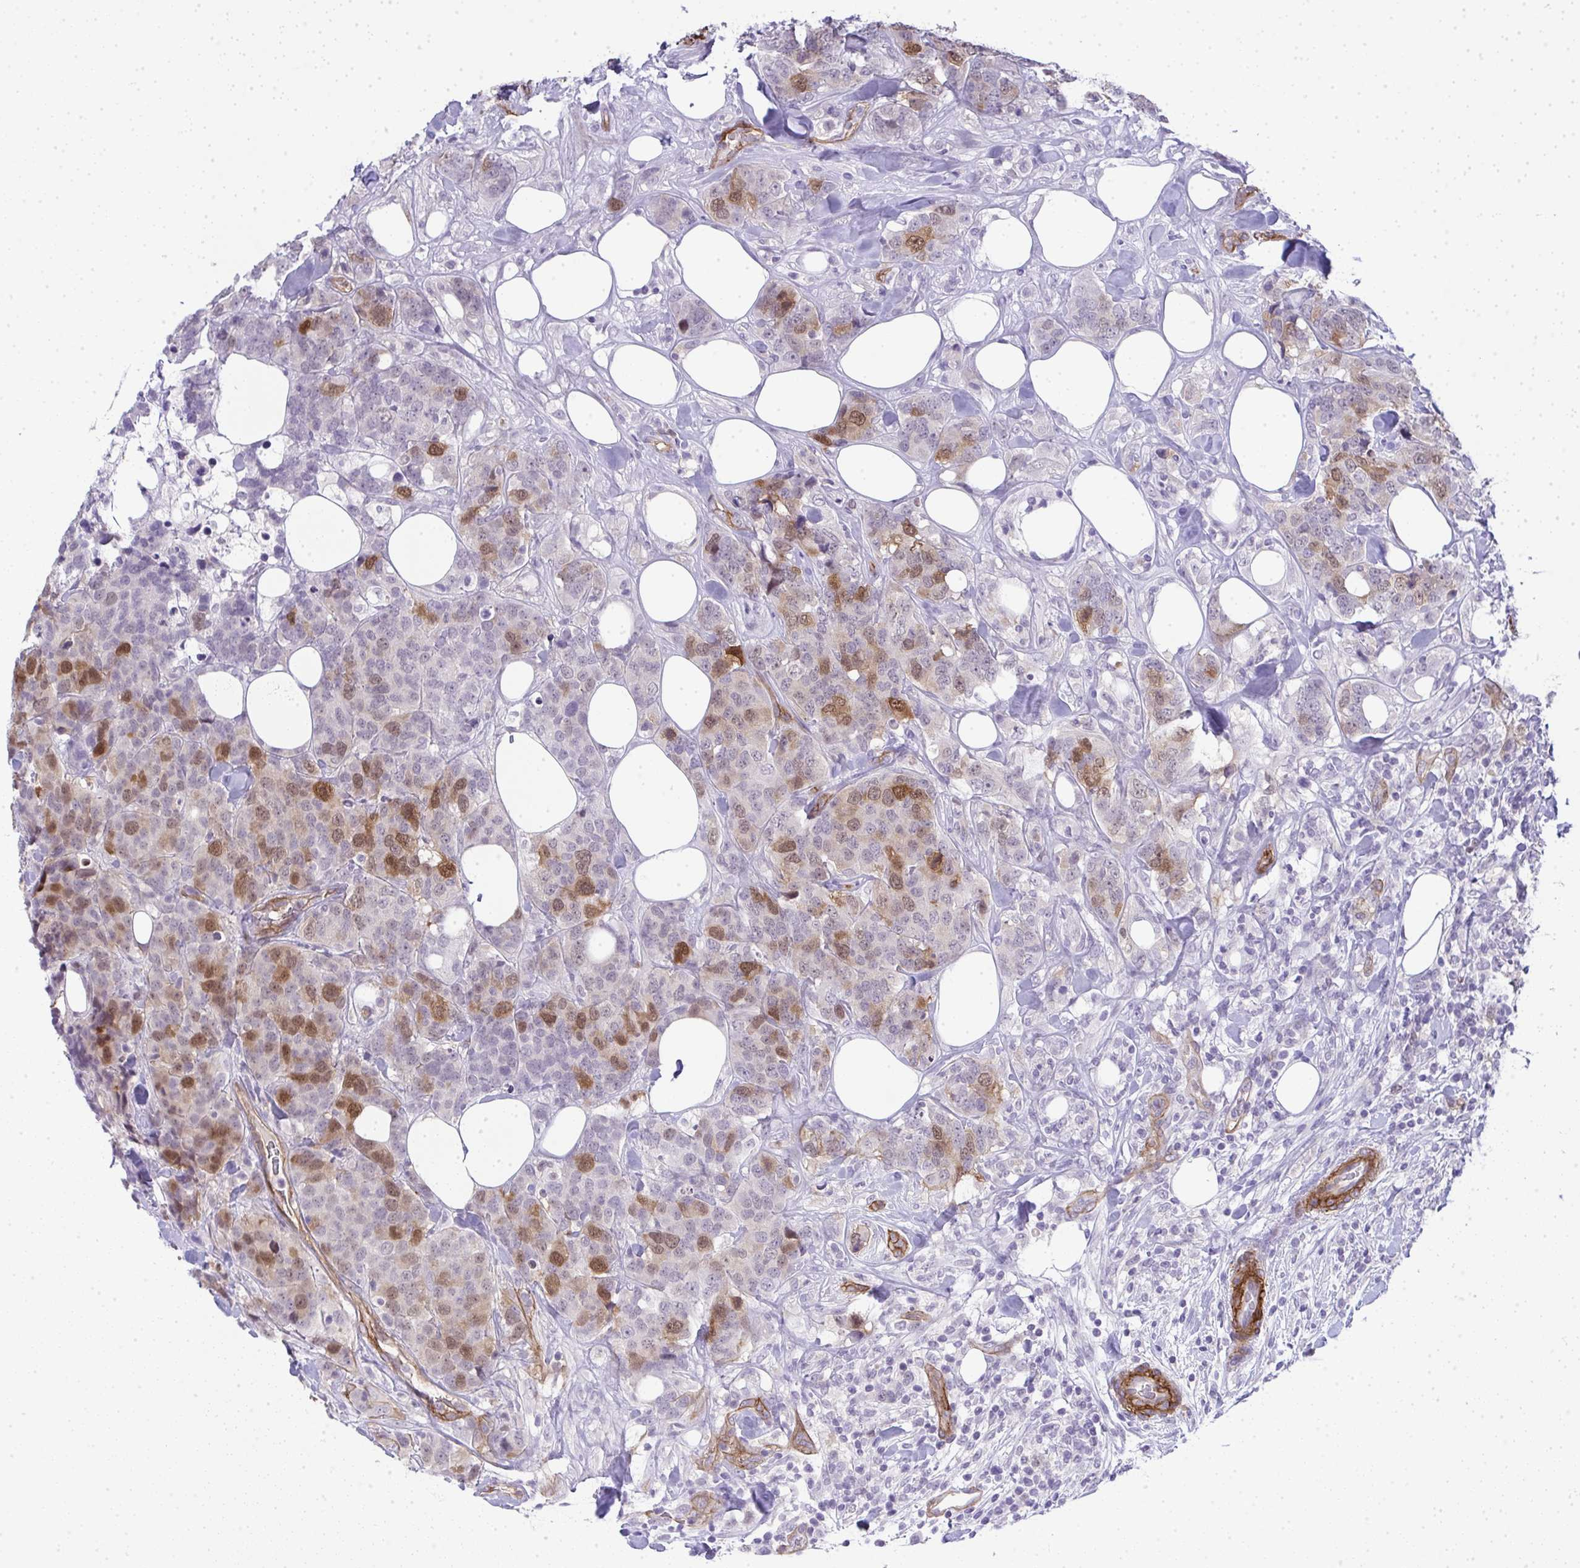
{"staining": {"intensity": "moderate", "quantity": "25%-75%", "location": "nuclear"}, "tissue": "breast cancer", "cell_type": "Tumor cells", "image_type": "cancer", "snomed": [{"axis": "morphology", "description": "Lobular carcinoma"}, {"axis": "topography", "description": "Breast"}], "caption": "Moderate nuclear staining is appreciated in about 25%-75% of tumor cells in breast cancer. (DAB IHC, brown staining for protein, blue staining for nuclei).", "gene": "UBE2S", "patient": {"sex": "female", "age": 59}}